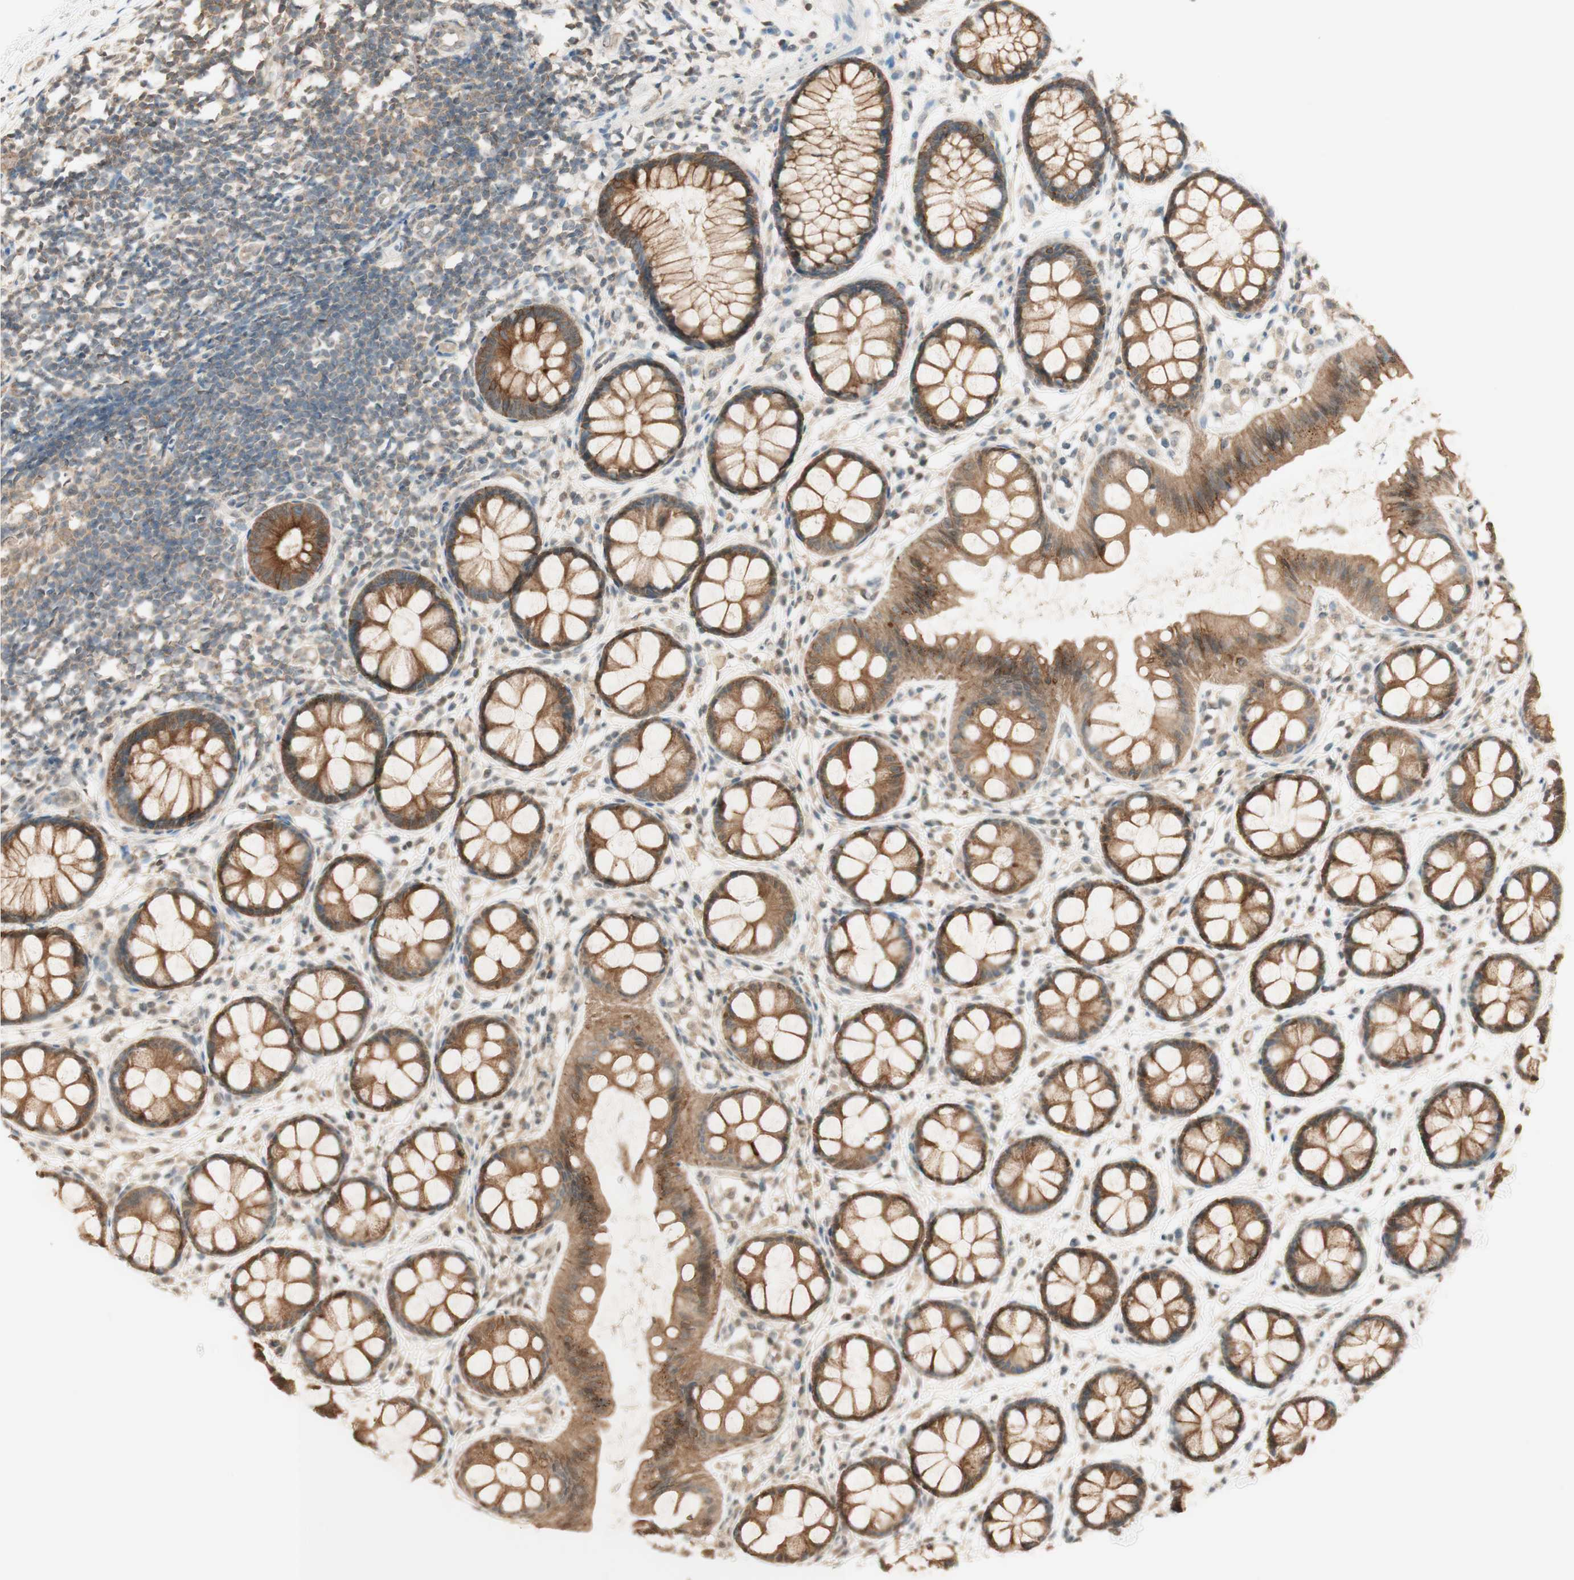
{"staining": {"intensity": "moderate", "quantity": ">75%", "location": "cytoplasmic/membranous"}, "tissue": "rectum", "cell_type": "Glandular cells", "image_type": "normal", "snomed": [{"axis": "morphology", "description": "Normal tissue, NOS"}, {"axis": "topography", "description": "Rectum"}], "caption": "A brown stain labels moderate cytoplasmic/membranous positivity of a protein in glandular cells of benign rectum. (brown staining indicates protein expression, while blue staining denotes nuclei).", "gene": "SPINT2", "patient": {"sex": "female", "age": 66}}